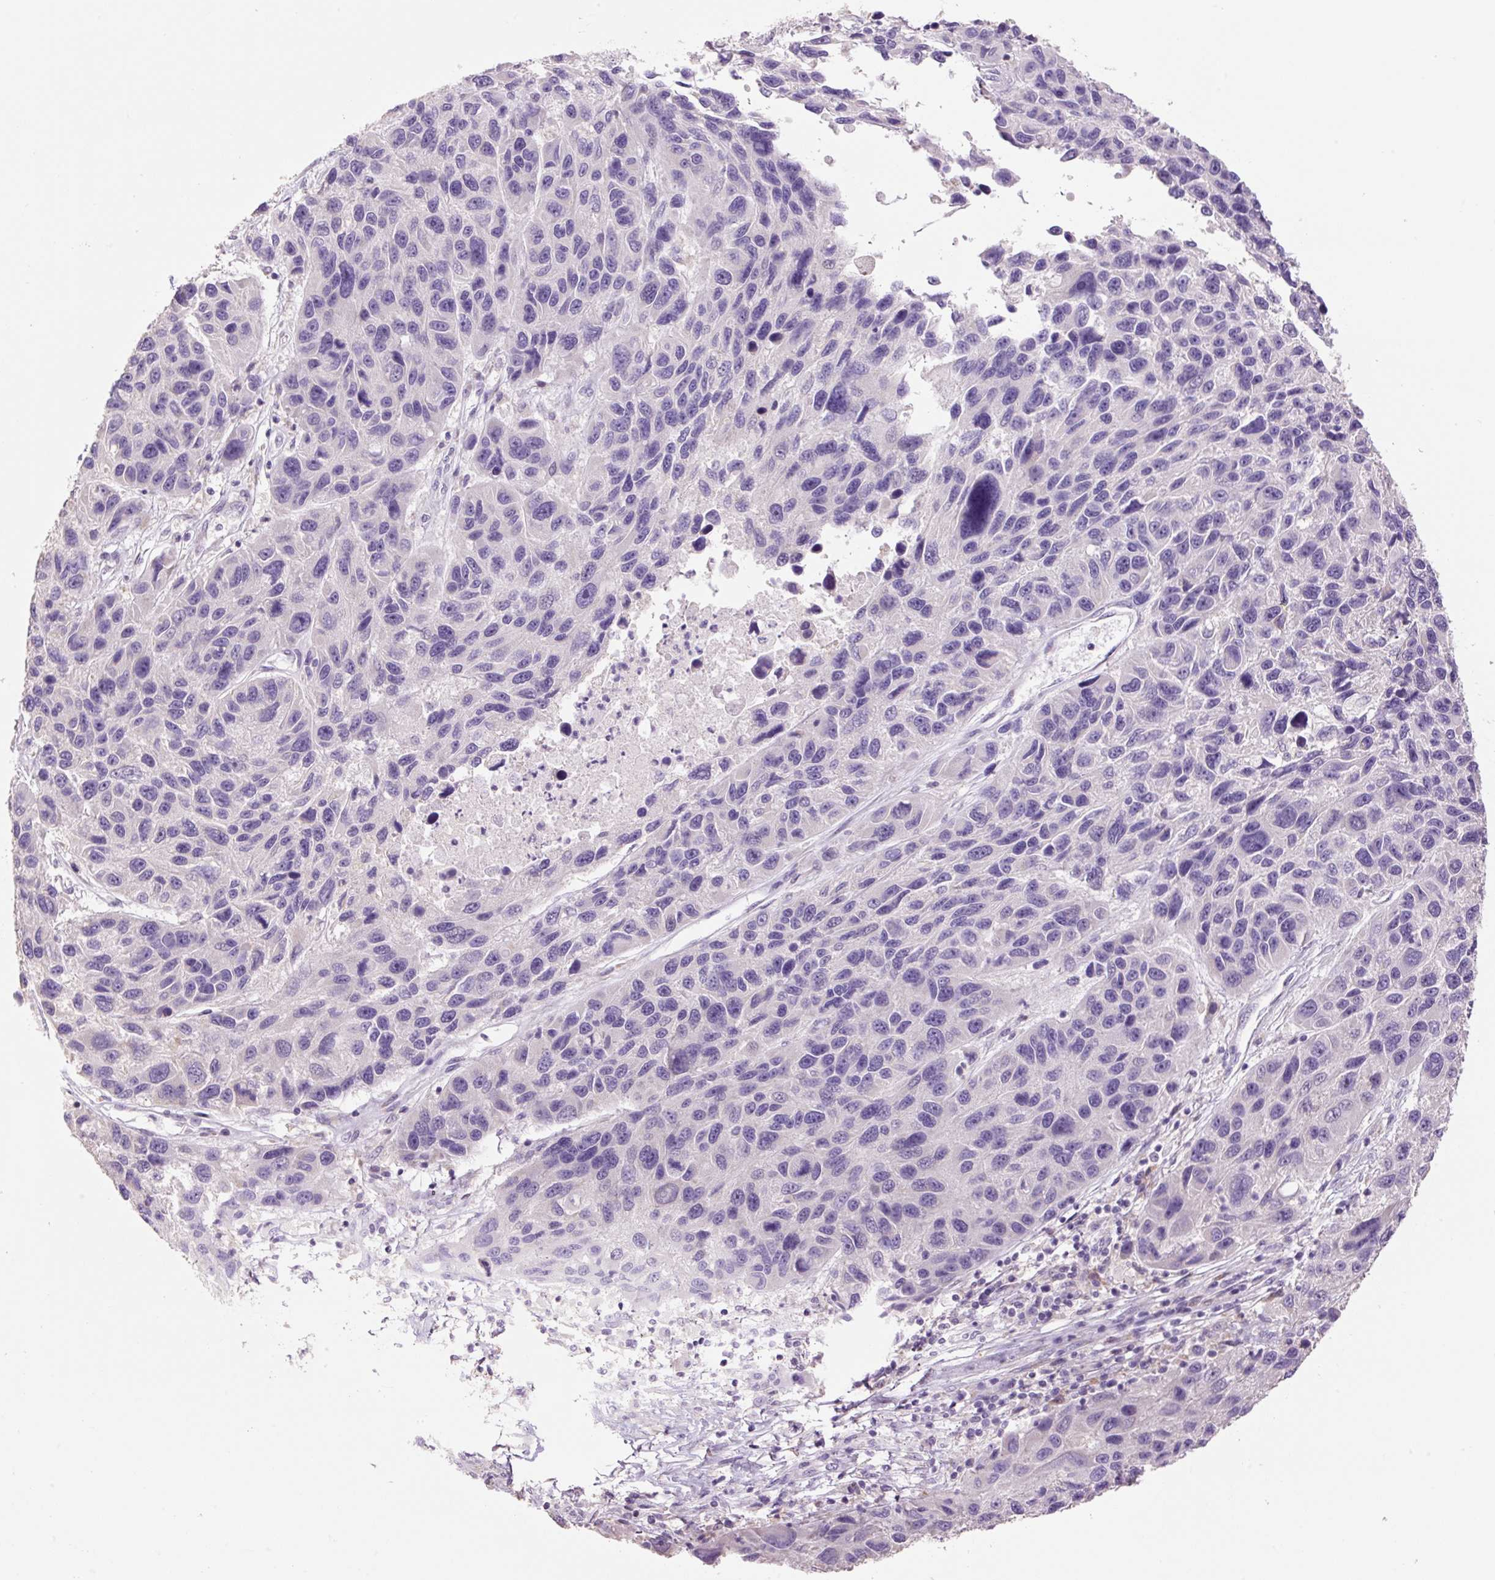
{"staining": {"intensity": "negative", "quantity": "none", "location": "none"}, "tissue": "melanoma", "cell_type": "Tumor cells", "image_type": "cancer", "snomed": [{"axis": "morphology", "description": "Malignant melanoma, NOS"}, {"axis": "topography", "description": "Skin"}], "caption": "An IHC image of melanoma is shown. There is no staining in tumor cells of melanoma.", "gene": "HAX1", "patient": {"sex": "male", "age": 53}}